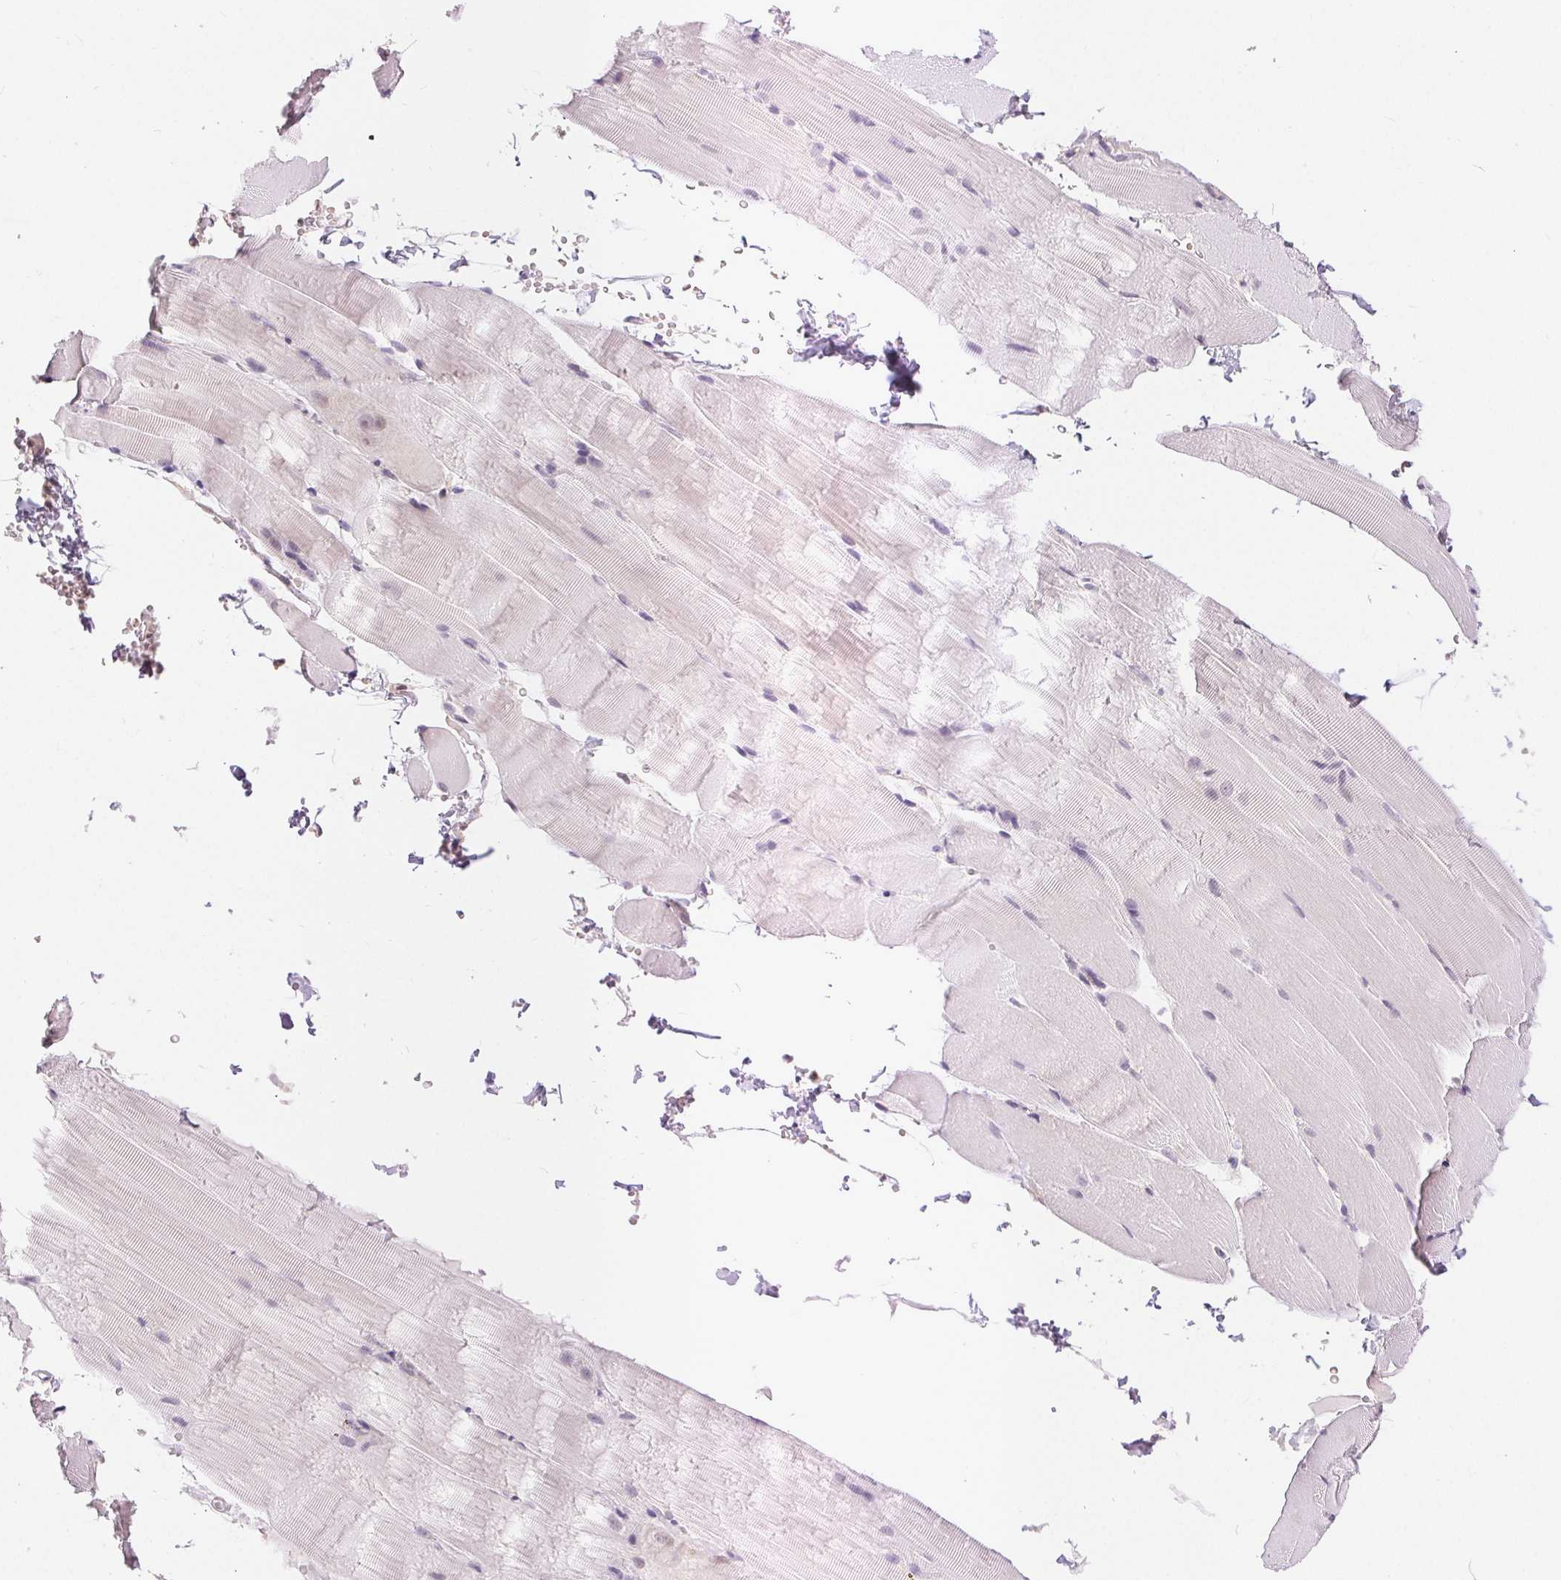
{"staining": {"intensity": "negative", "quantity": "none", "location": "none"}, "tissue": "skeletal muscle", "cell_type": "Myocytes", "image_type": "normal", "snomed": [{"axis": "morphology", "description": "Normal tissue, NOS"}, {"axis": "topography", "description": "Skeletal muscle"}], "caption": "Myocytes show no significant staining in benign skeletal muscle. The staining was performed using DAB to visualize the protein expression in brown, while the nuclei were stained in blue with hematoxylin (Magnification: 20x).", "gene": "POU2F2", "patient": {"sex": "female", "age": 37}}